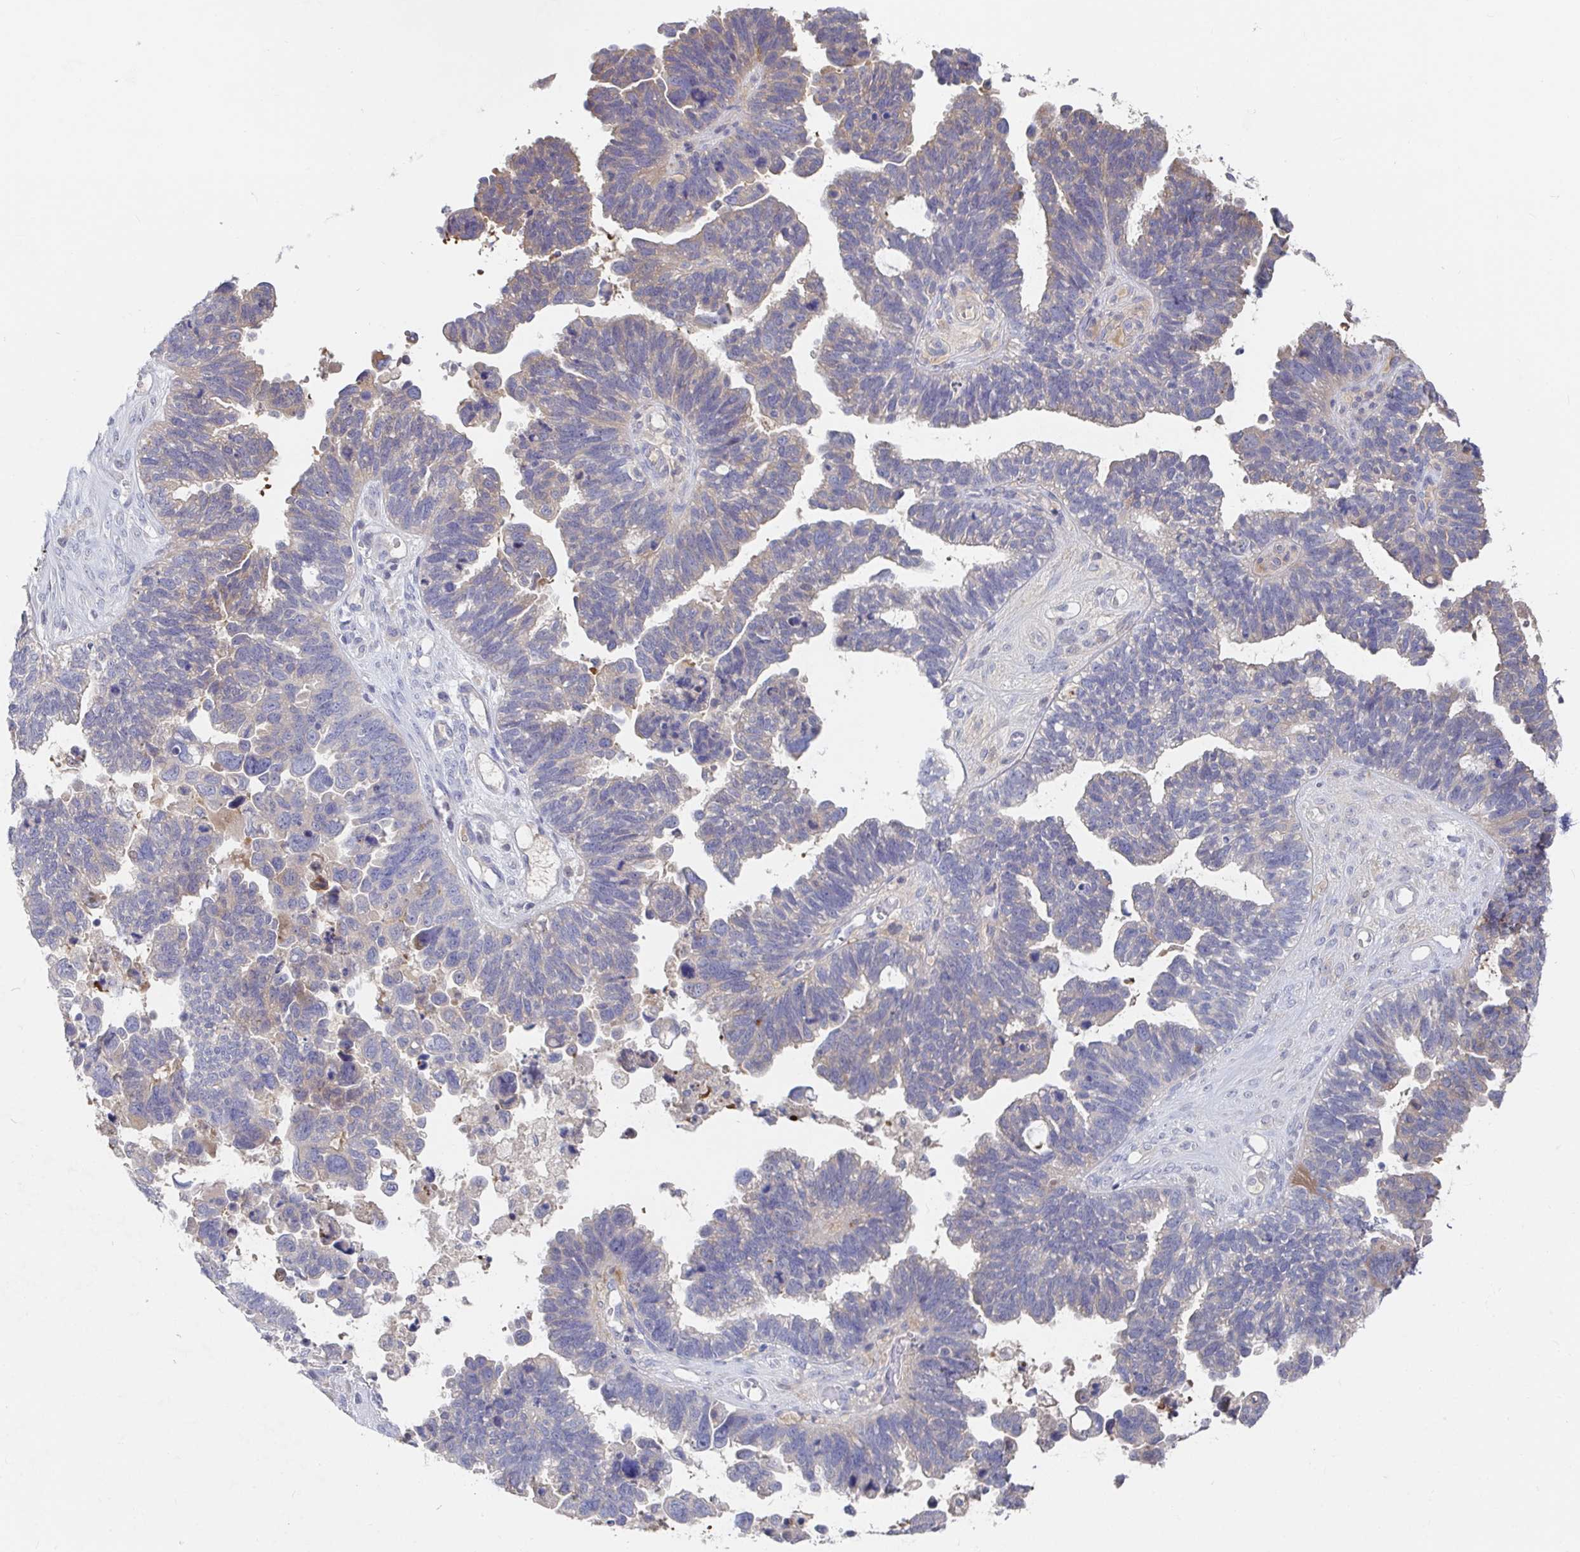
{"staining": {"intensity": "negative", "quantity": "none", "location": "none"}, "tissue": "ovarian cancer", "cell_type": "Tumor cells", "image_type": "cancer", "snomed": [{"axis": "morphology", "description": "Cystadenocarcinoma, serous, NOS"}, {"axis": "topography", "description": "Ovary"}], "caption": "This is a histopathology image of IHC staining of ovarian serous cystadenocarcinoma, which shows no positivity in tumor cells.", "gene": "GPR148", "patient": {"sex": "female", "age": 60}}